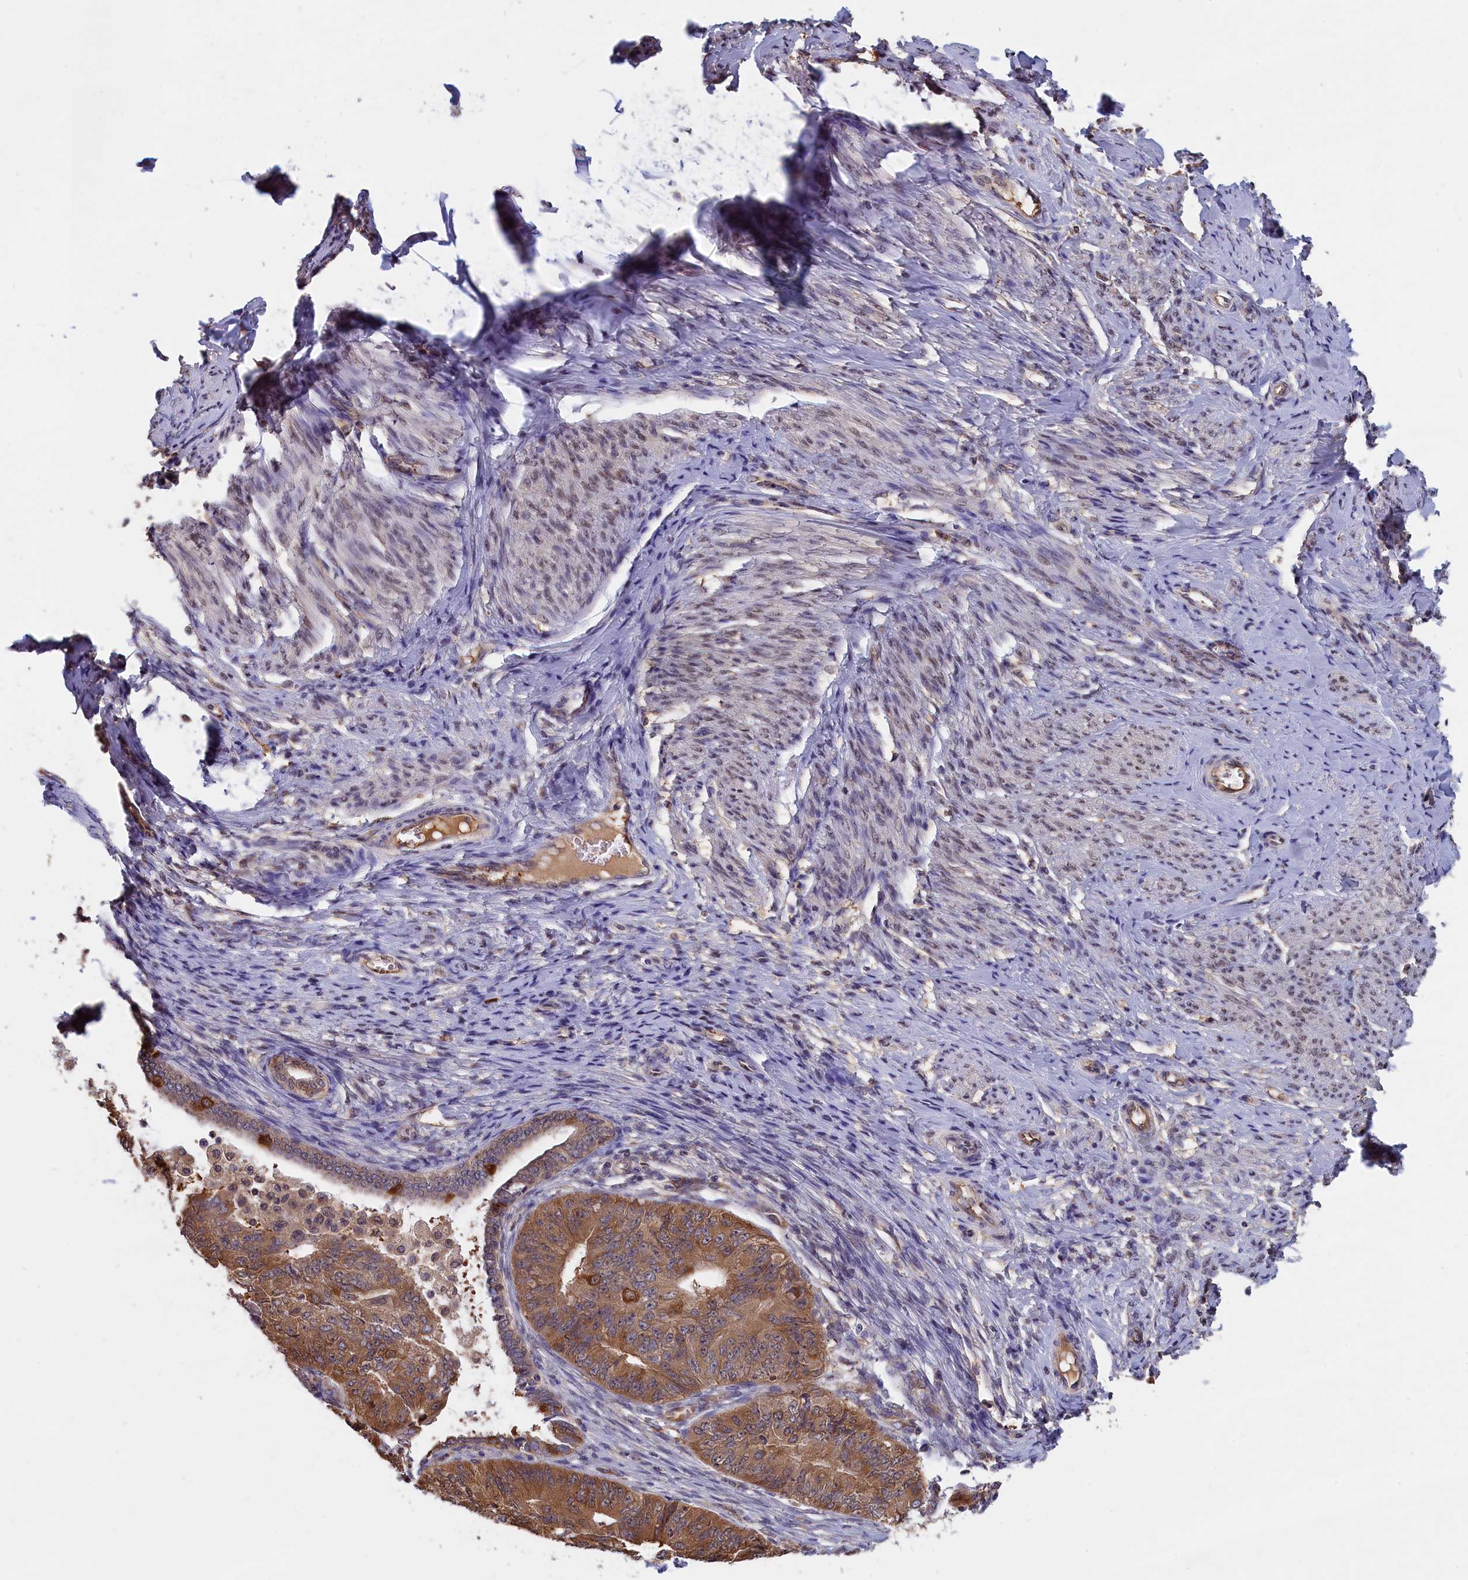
{"staining": {"intensity": "moderate", "quantity": "25%-75%", "location": "cytoplasmic/membranous,nuclear"}, "tissue": "endometrial cancer", "cell_type": "Tumor cells", "image_type": "cancer", "snomed": [{"axis": "morphology", "description": "Adenocarcinoma, NOS"}, {"axis": "topography", "description": "Endometrium"}], "caption": "Endometrial adenocarcinoma stained with a brown dye demonstrates moderate cytoplasmic/membranous and nuclear positive expression in approximately 25%-75% of tumor cells.", "gene": "ABCC8", "patient": {"sex": "female", "age": 32}}